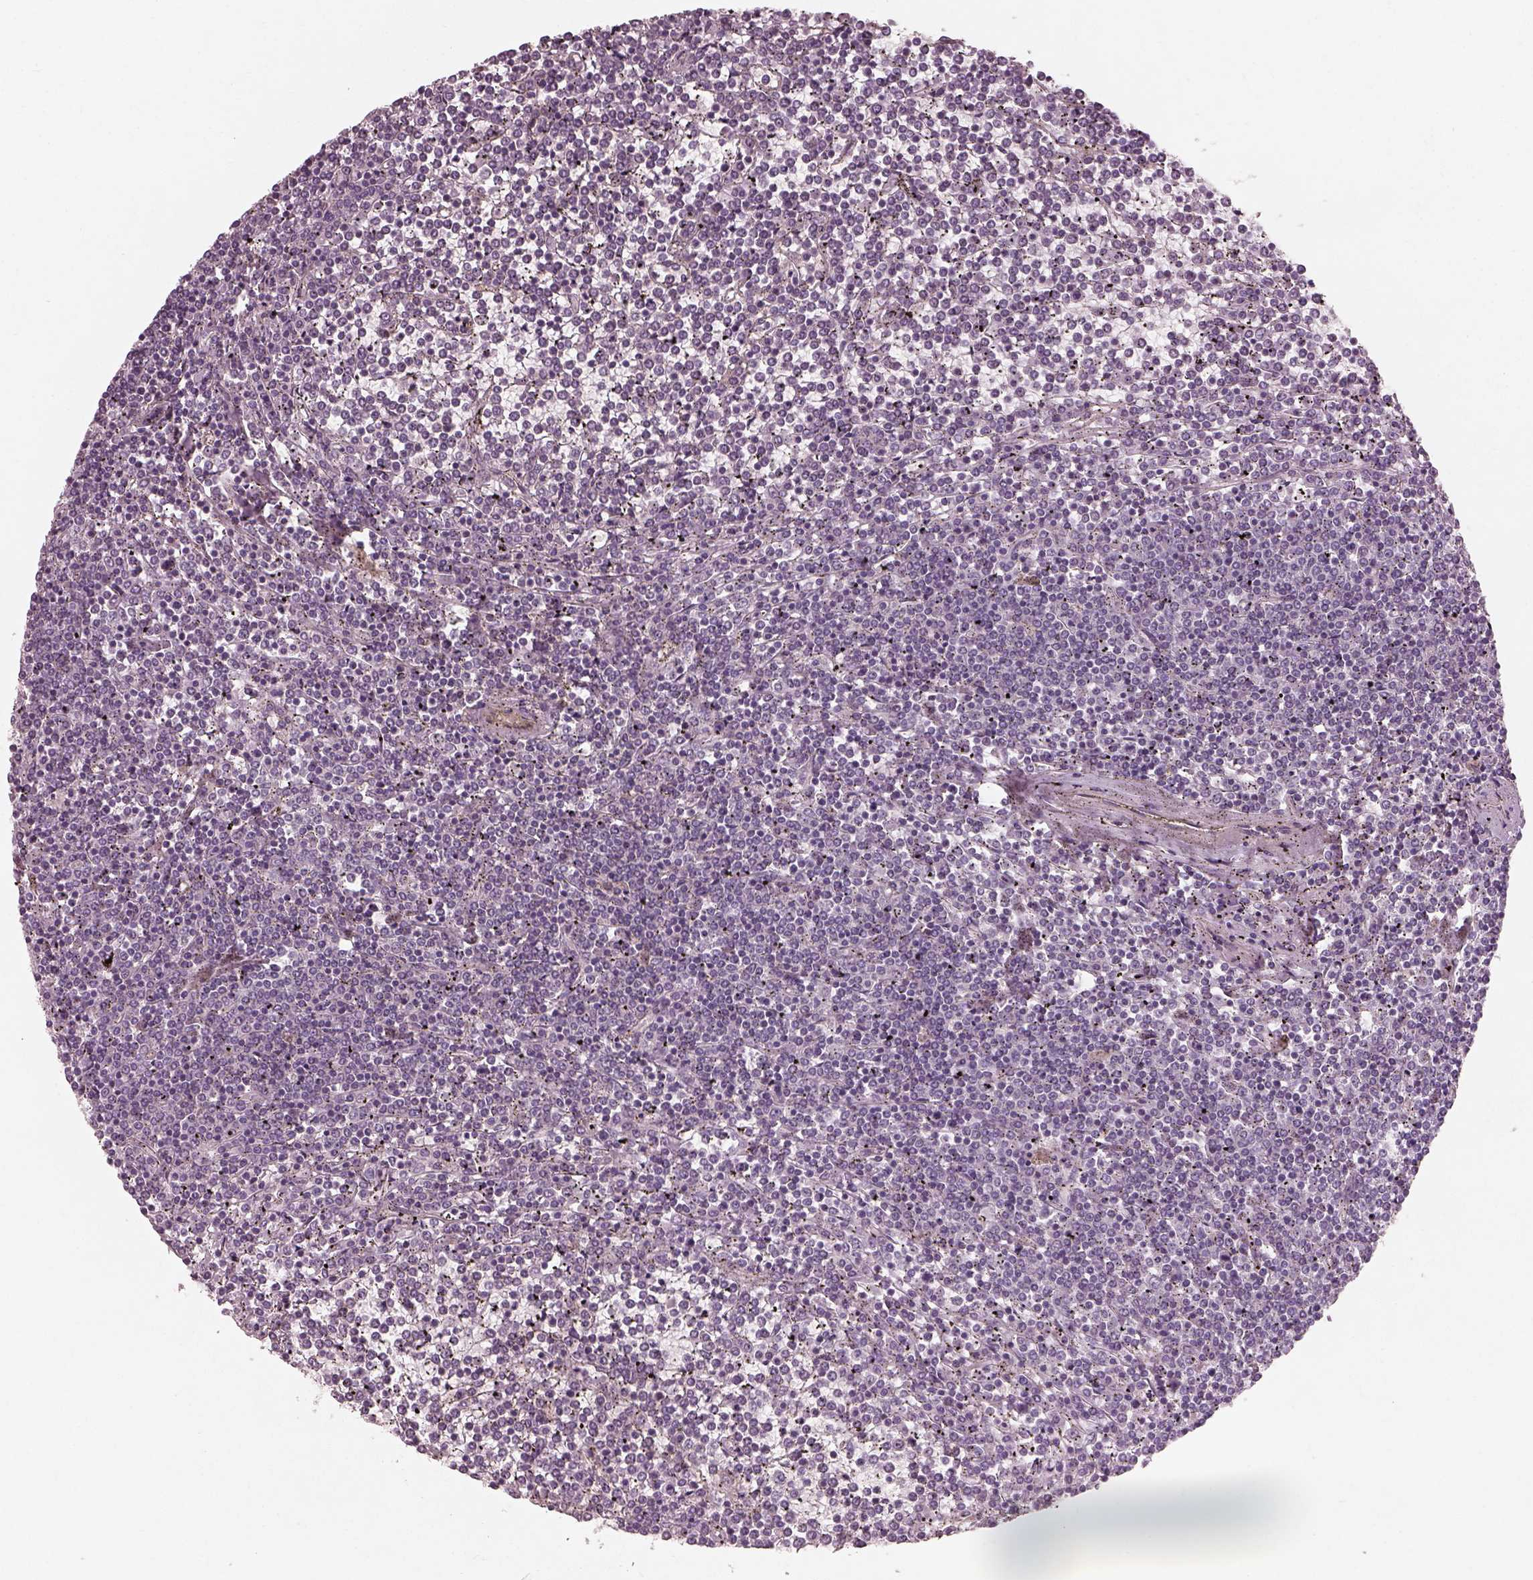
{"staining": {"intensity": "negative", "quantity": "none", "location": "none"}, "tissue": "lymphoma", "cell_type": "Tumor cells", "image_type": "cancer", "snomed": [{"axis": "morphology", "description": "Malignant lymphoma, non-Hodgkin's type, Low grade"}, {"axis": "topography", "description": "Spleen"}], "caption": "The IHC image has no significant staining in tumor cells of malignant lymphoma, non-Hodgkin's type (low-grade) tissue.", "gene": "CDS1", "patient": {"sex": "female", "age": 19}}